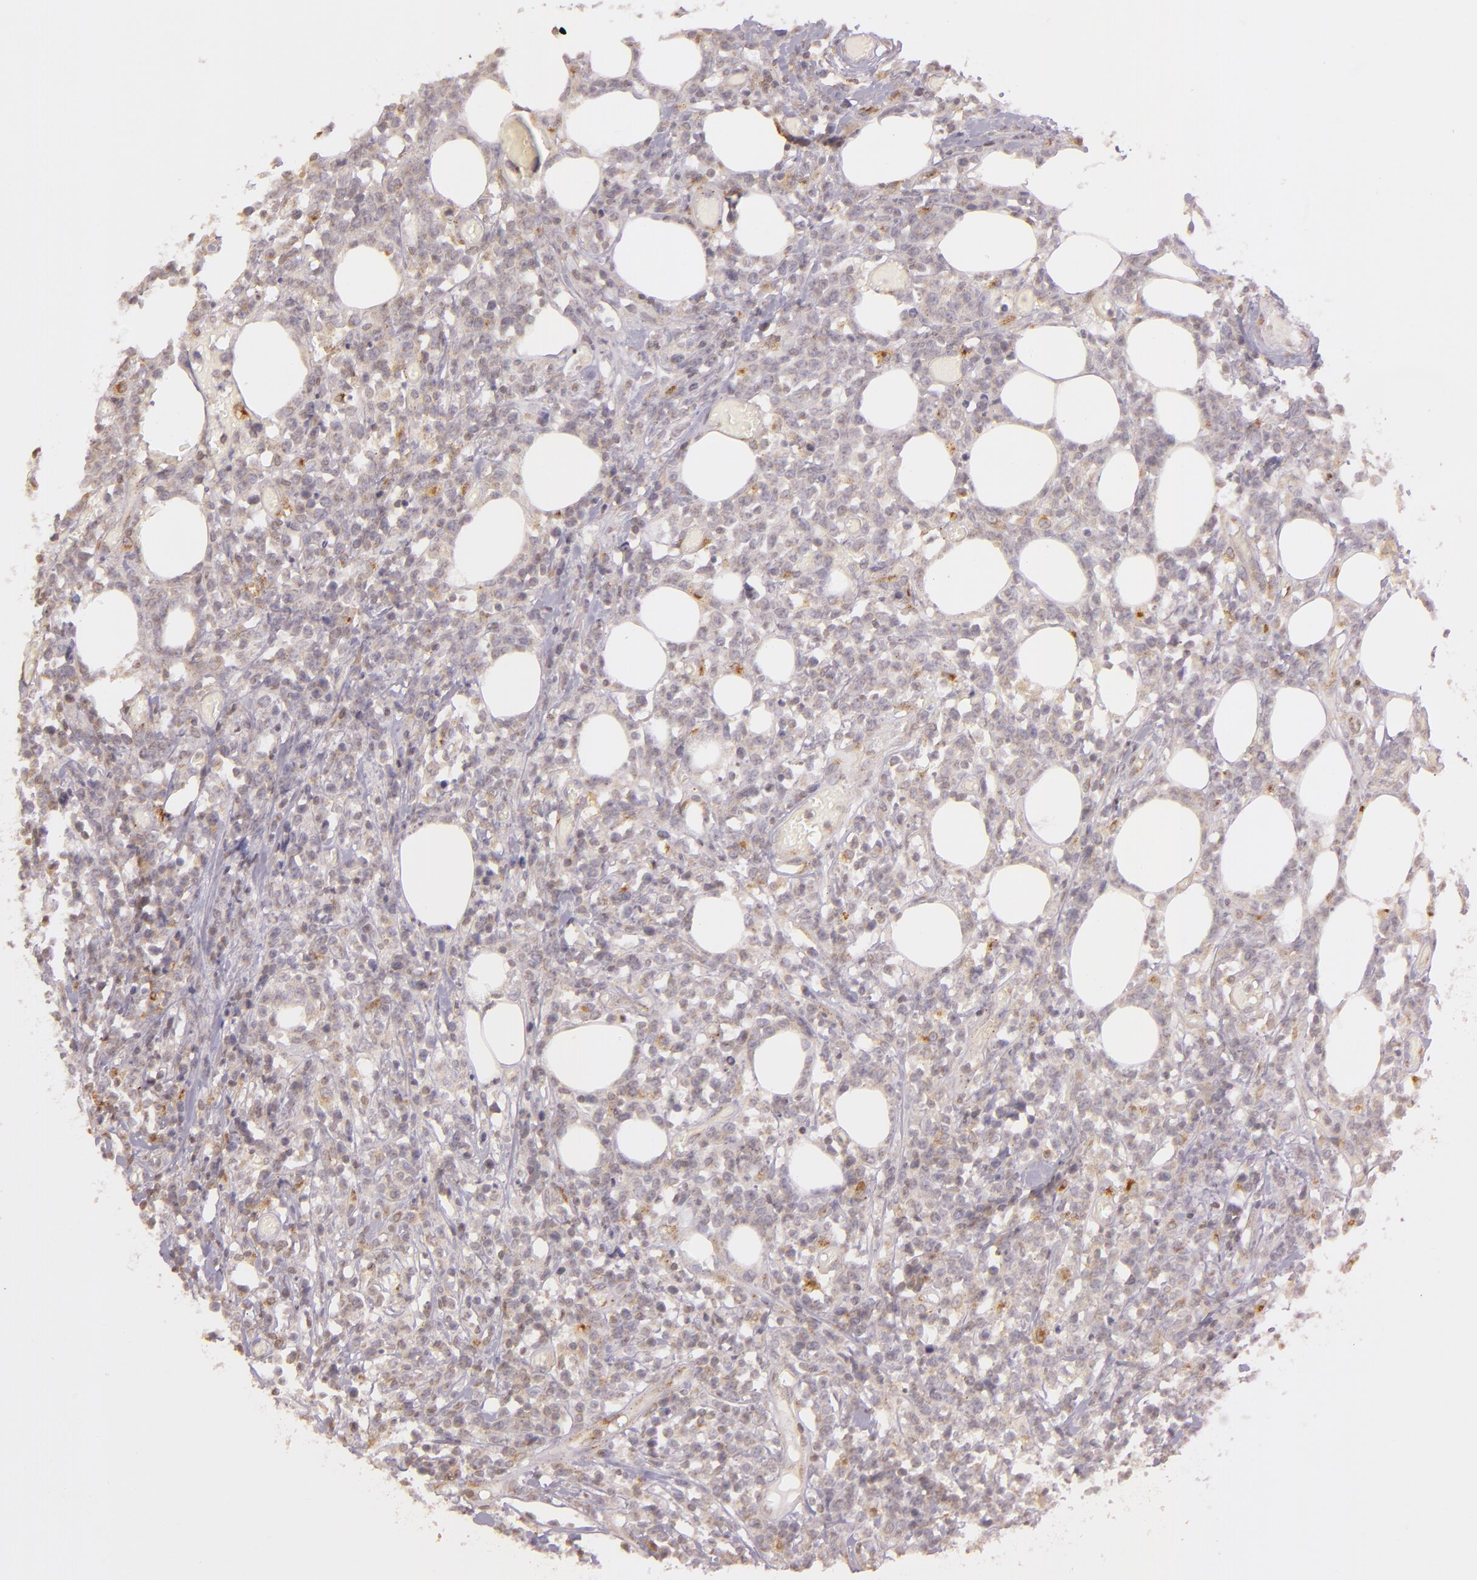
{"staining": {"intensity": "weak", "quantity": ">75%", "location": "cytoplasmic/membranous"}, "tissue": "lymphoma", "cell_type": "Tumor cells", "image_type": "cancer", "snomed": [{"axis": "morphology", "description": "Malignant lymphoma, non-Hodgkin's type, High grade"}, {"axis": "topography", "description": "Colon"}], "caption": "The image exhibits staining of lymphoma, revealing weak cytoplasmic/membranous protein positivity (brown color) within tumor cells.", "gene": "LGMN", "patient": {"sex": "male", "age": 82}}